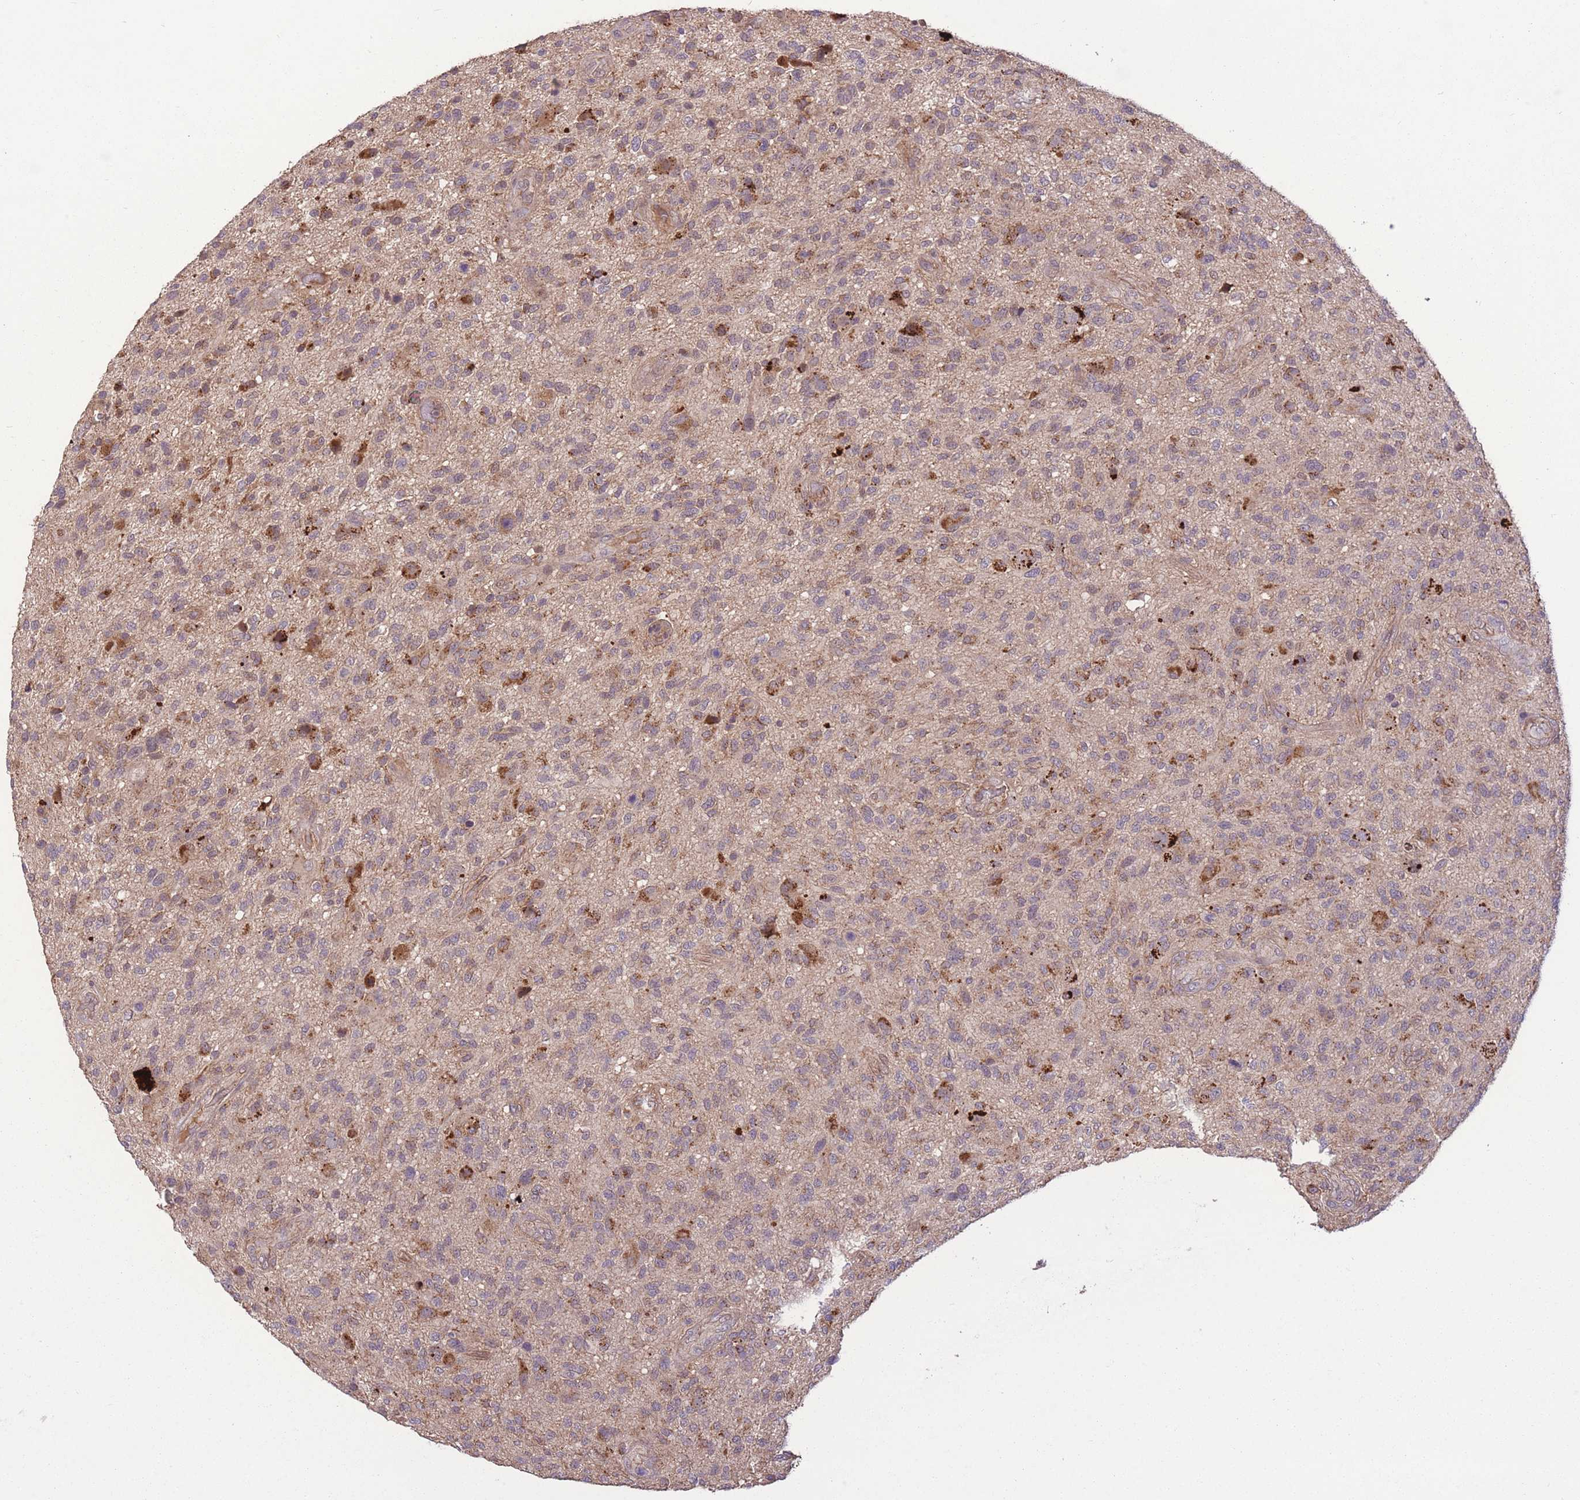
{"staining": {"intensity": "moderate", "quantity": "<25%", "location": "cytoplasmic/membranous"}, "tissue": "glioma", "cell_type": "Tumor cells", "image_type": "cancer", "snomed": [{"axis": "morphology", "description": "Glioma, malignant, High grade"}, {"axis": "topography", "description": "Brain"}], "caption": "Glioma stained with DAB immunohistochemistry (IHC) demonstrates low levels of moderate cytoplasmic/membranous positivity in approximately <25% of tumor cells.", "gene": "POLR3F", "patient": {"sex": "male", "age": 47}}